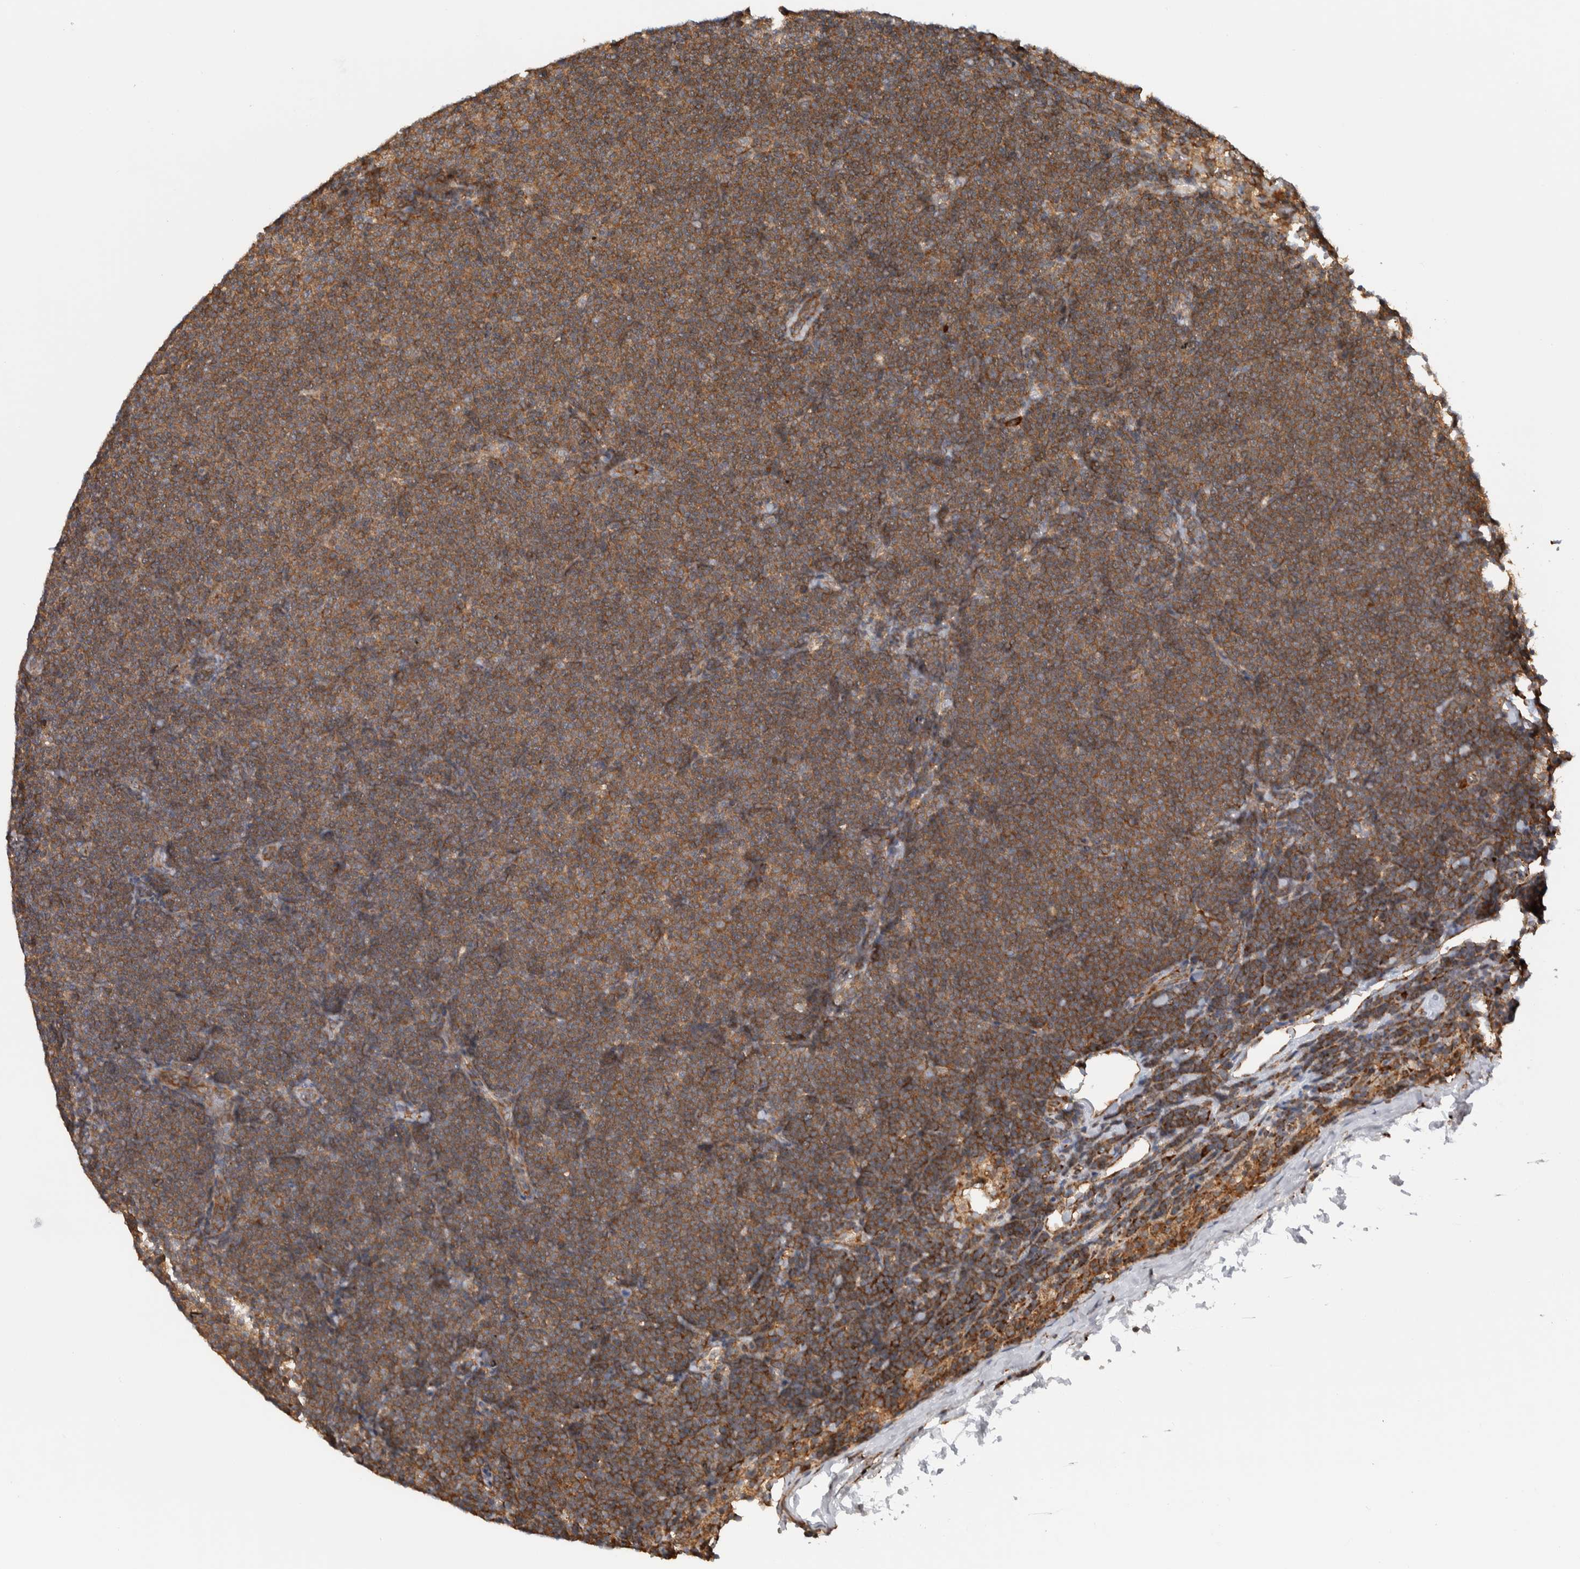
{"staining": {"intensity": "moderate", "quantity": ">75%", "location": "cytoplasmic/membranous"}, "tissue": "lymphoma", "cell_type": "Tumor cells", "image_type": "cancer", "snomed": [{"axis": "morphology", "description": "Malignant lymphoma, non-Hodgkin's type, Low grade"}, {"axis": "topography", "description": "Lymph node"}], "caption": "IHC micrograph of human lymphoma stained for a protein (brown), which displays medium levels of moderate cytoplasmic/membranous expression in about >75% of tumor cells.", "gene": "EIF3H", "patient": {"sex": "female", "age": 53}}